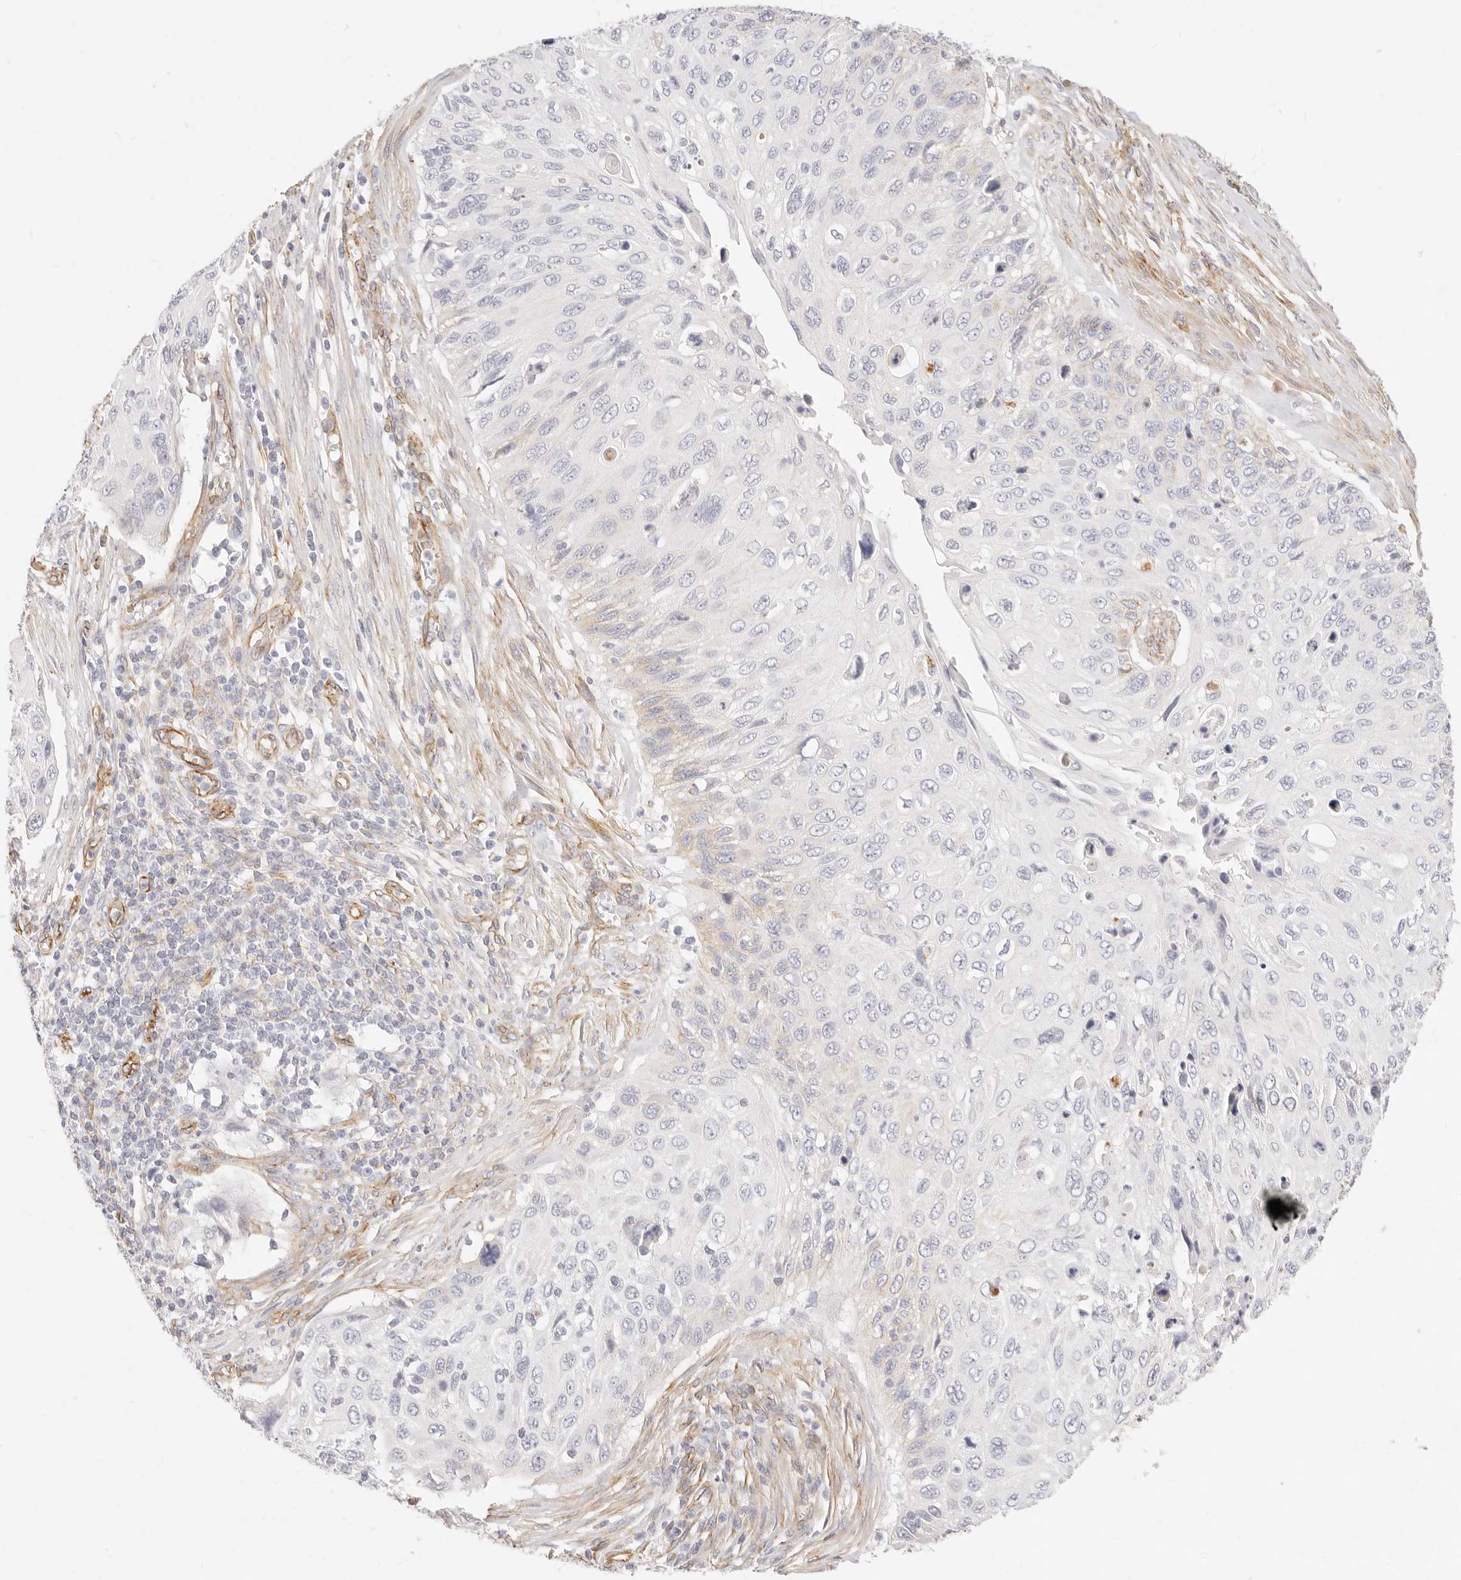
{"staining": {"intensity": "negative", "quantity": "none", "location": "none"}, "tissue": "cervical cancer", "cell_type": "Tumor cells", "image_type": "cancer", "snomed": [{"axis": "morphology", "description": "Squamous cell carcinoma, NOS"}, {"axis": "topography", "description": "Cervix"}], "caption": "This is an IHC histopathology image of human cervical squamous cell carcinoma. There is no staining in tumor cells.", "gene": "NUS1", "patient": {"sex": "female", "age": 70}}